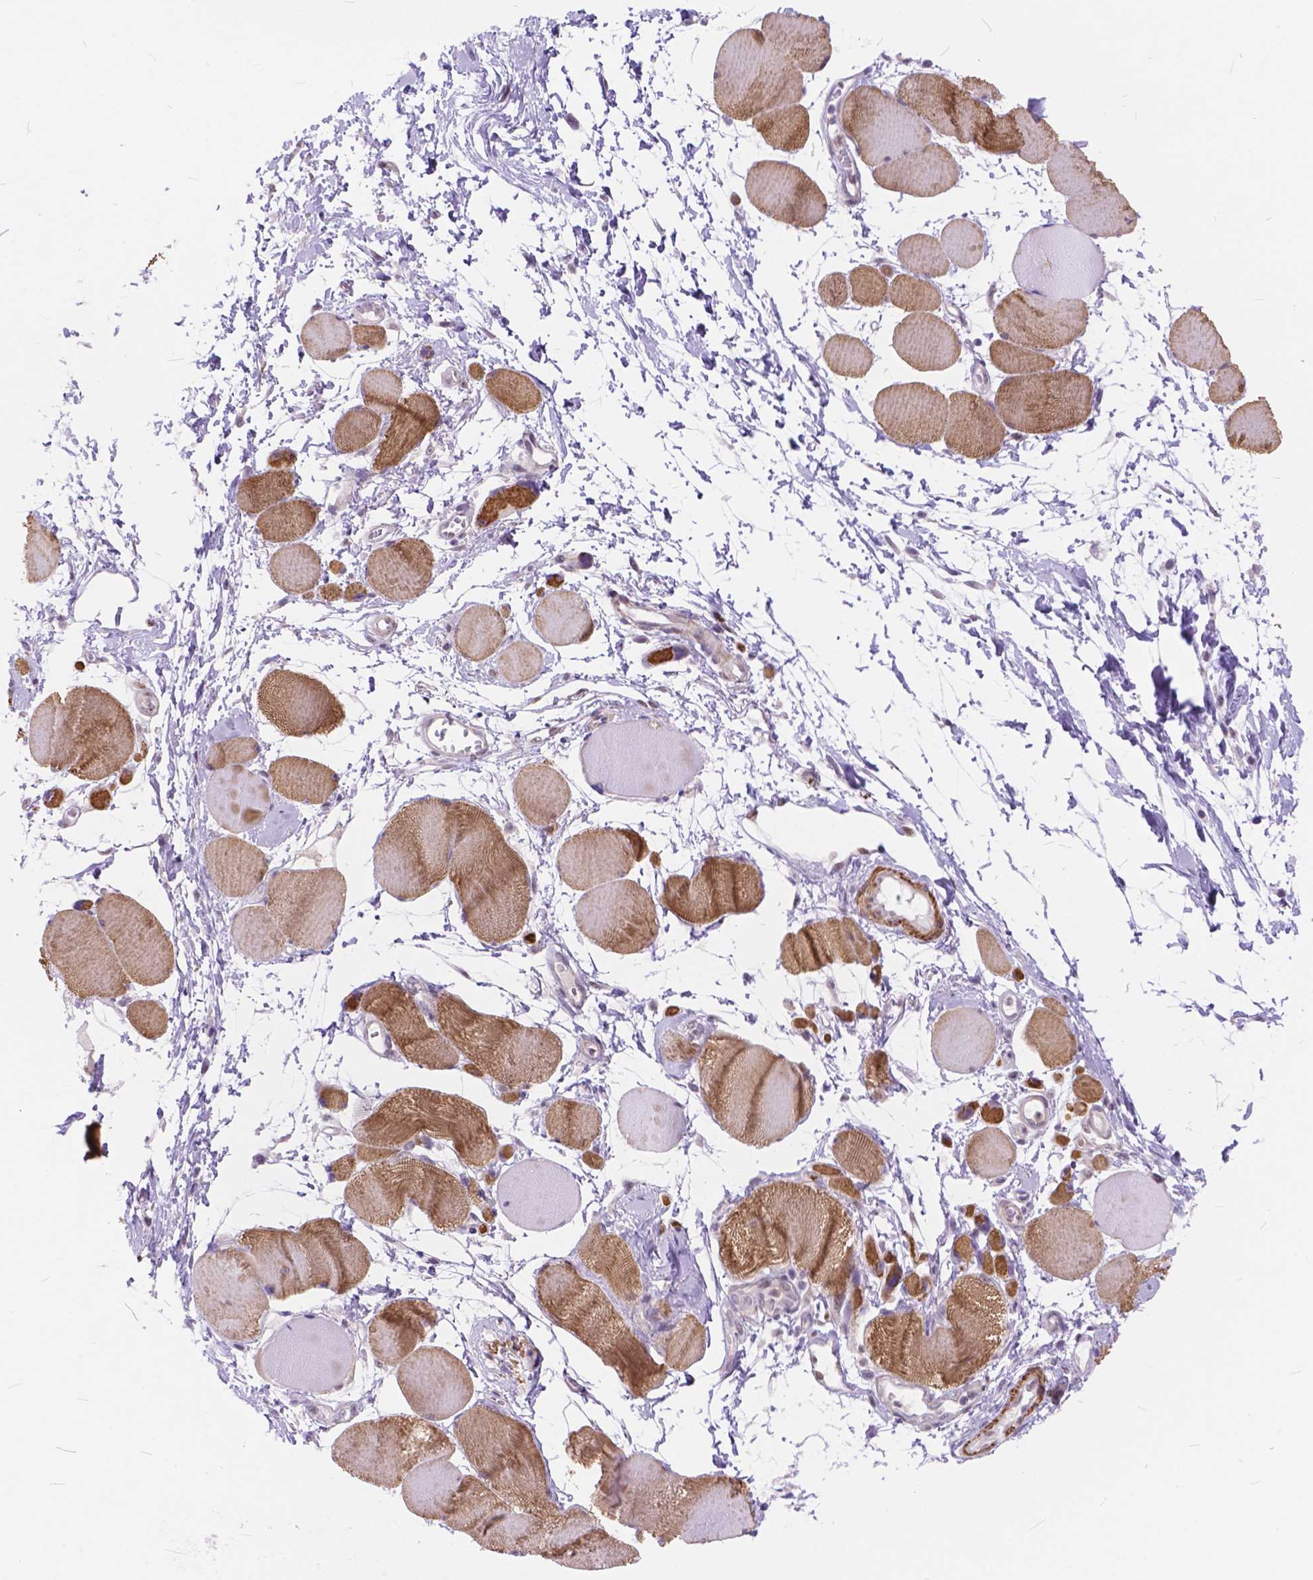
{"staining": {"intensity": "moderate", "quantity": "25%-75%", "location": "cytoplasmic/membranous"}, "tissue": "skeletal muscle", "cell_type": "Myocytes", "image_type": "normal", "snomed": [{"axis": "morphology", "description": "Normal tissue, NOS"}, {"axis": "topography", "description": "Skeletal muscle"}], "caption": "Immunohistochemical staining of benign human skeletal muscle displays medium levels of moderate cytoplasmic/membranous staining in approximately 25%-75% of myocytes. (Stains: DAB (3,3'-diaminobenzidine) in brown, nuclei in blue, Microscopy: brightfield microscopy at high magnification).", "gene": "MAN2C1", "patient": {"sex": "female", "age": 75}}